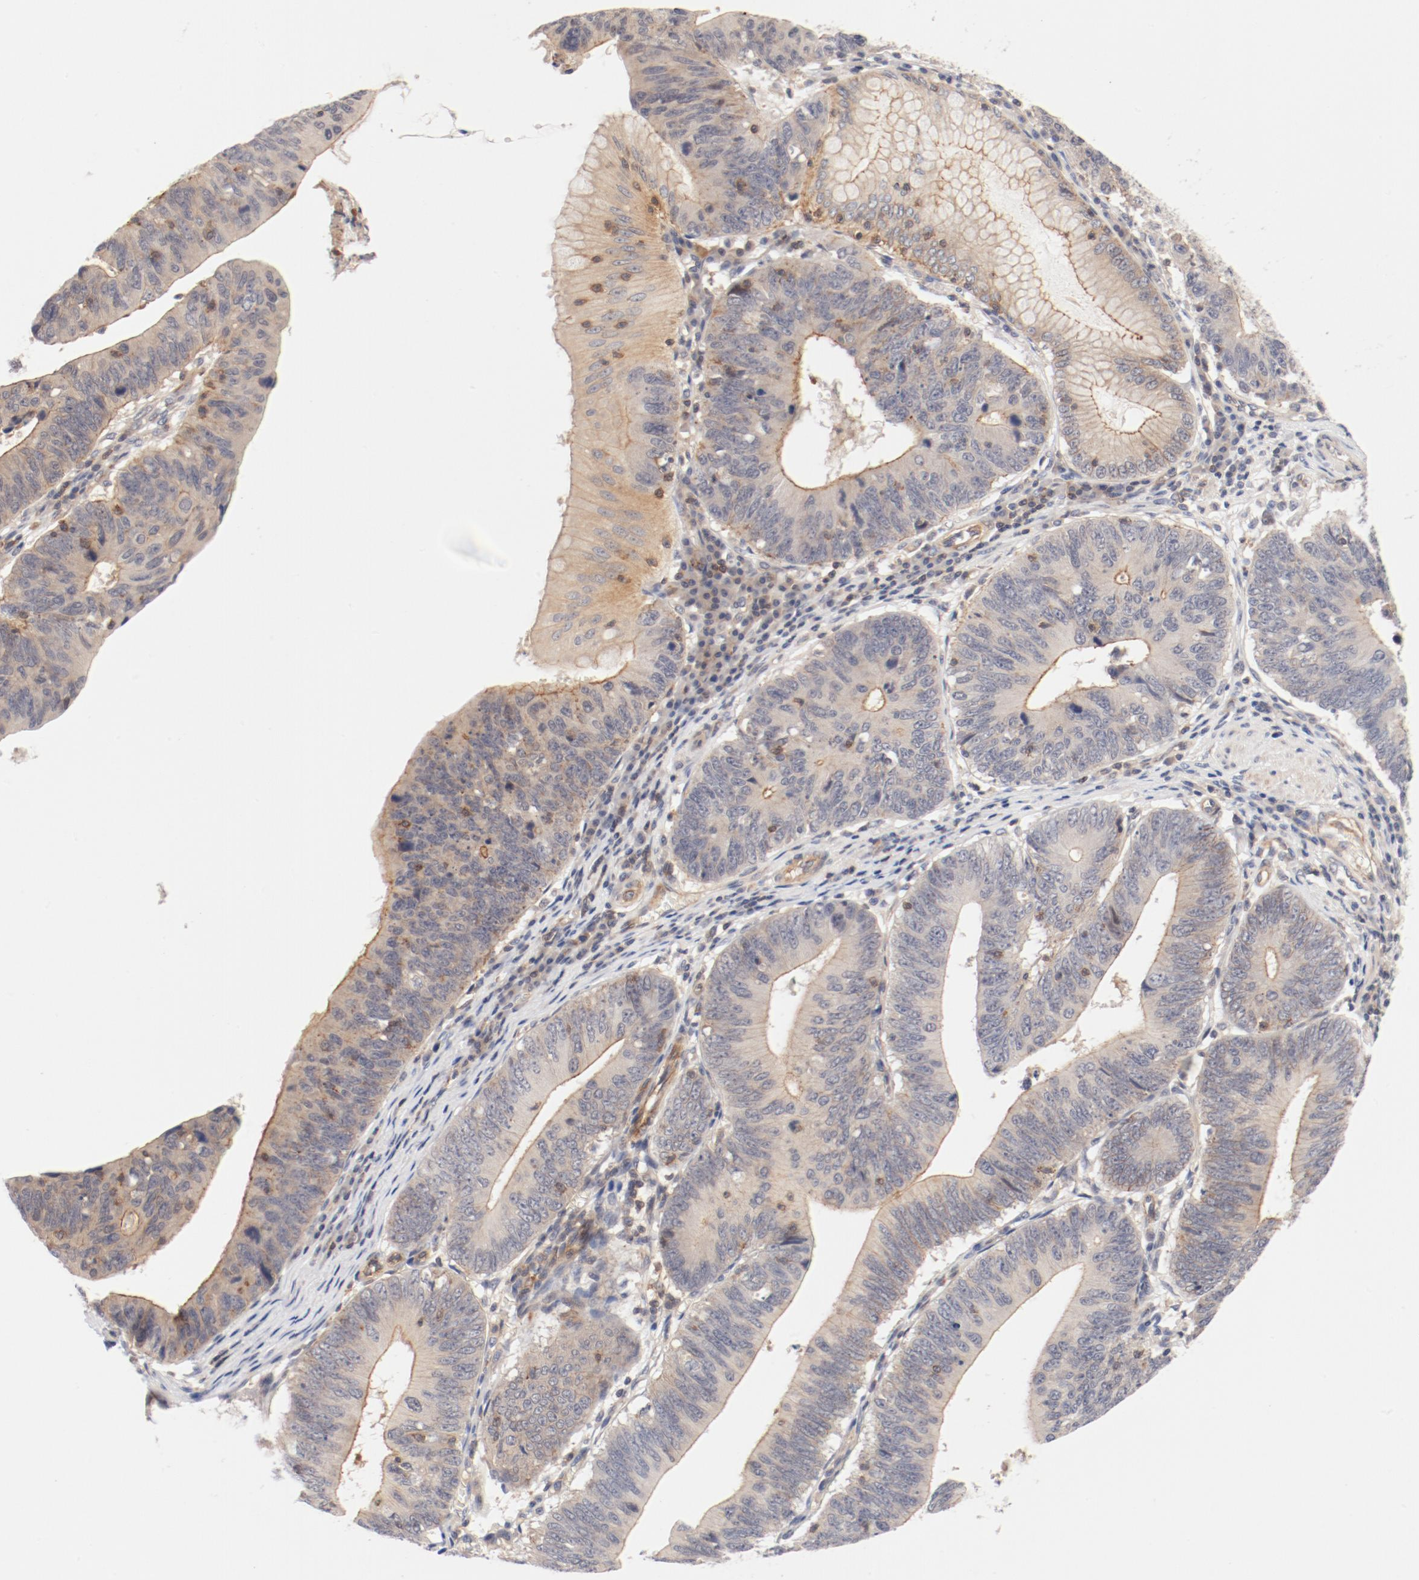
{"staining": {"intensity": "weak", "quantity": ">75%", "location": "cytoplasmic/membranous"}, "tissue": "stomach cancer", "cell_type": "Tumor cells", "image_type": "cancer", "snomed": [{"axis": "morphology", "description": "Adenocarcinoma, NOS"}, {"axis": "topography", "description": "Stomach"}], "caption": "A brown stain labels weak cytoplasmic/membranous staining of a protein in human adenocarcinoma (stomach) tumor cells.", "gene": "ZNF267", "patient": {"sex": "male", "age": 59}}